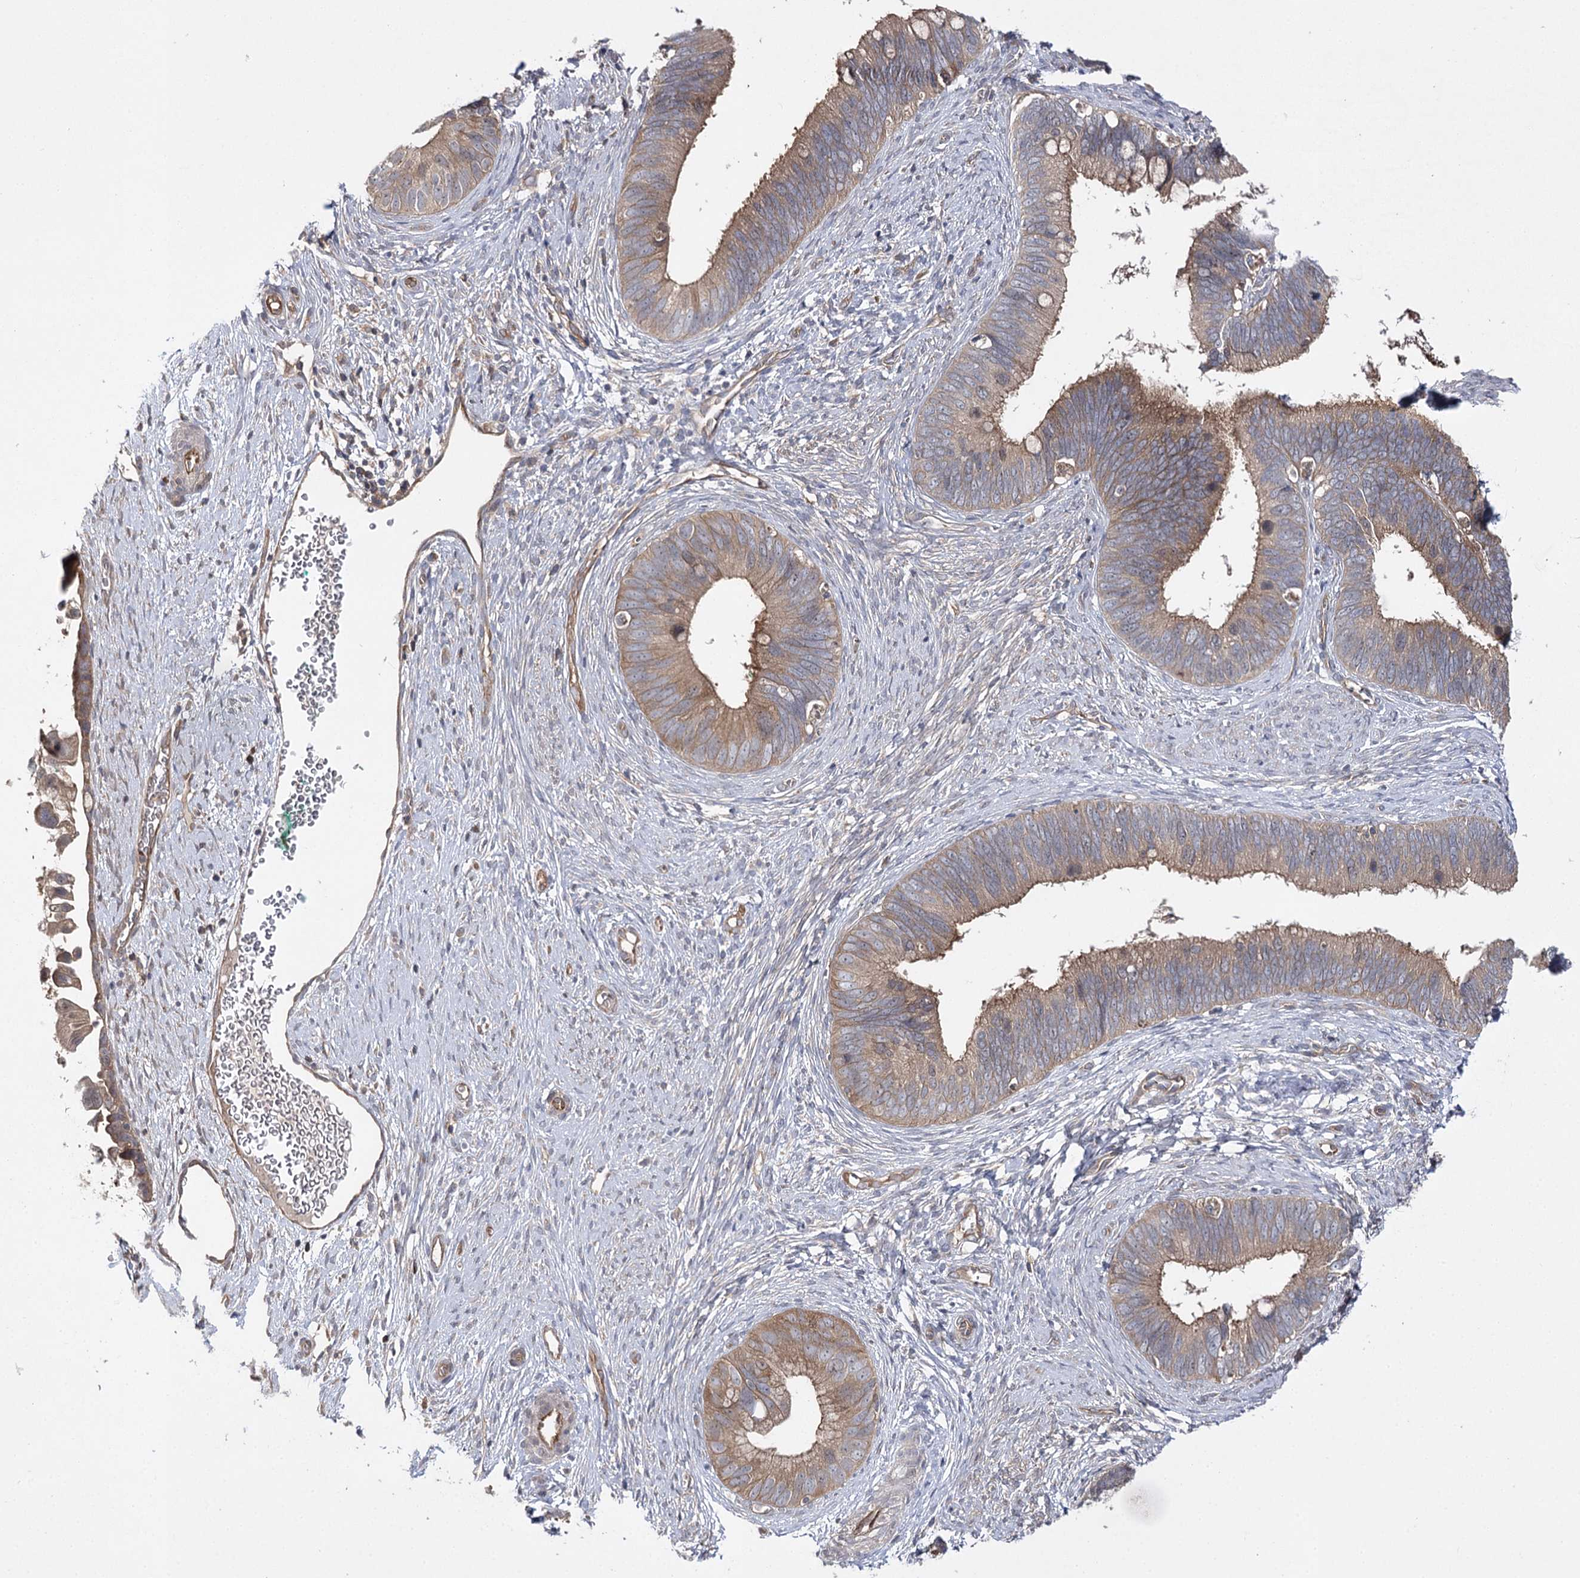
{"staining": {"intensity": "moderate", "quantity": ">75%", "location": "cytoplasmic/membranous"}, "tissue": "cervical cancer", "cell_type": "Tumor cells", "image_type": "cancer", "snomed": [{"axis": "morphology", "description": "Adenocarcinoma, NOS"}, {"axis": "topography", "description": "Cervix"}], "caption": "DAB immunohistochemical staining of cervical cancer exhibits moderate cytoplasmic/membranous protein expression in about >75% of tumor cells.", "gene": "BCR", "patient": {"sex": "female", "age": 42}}